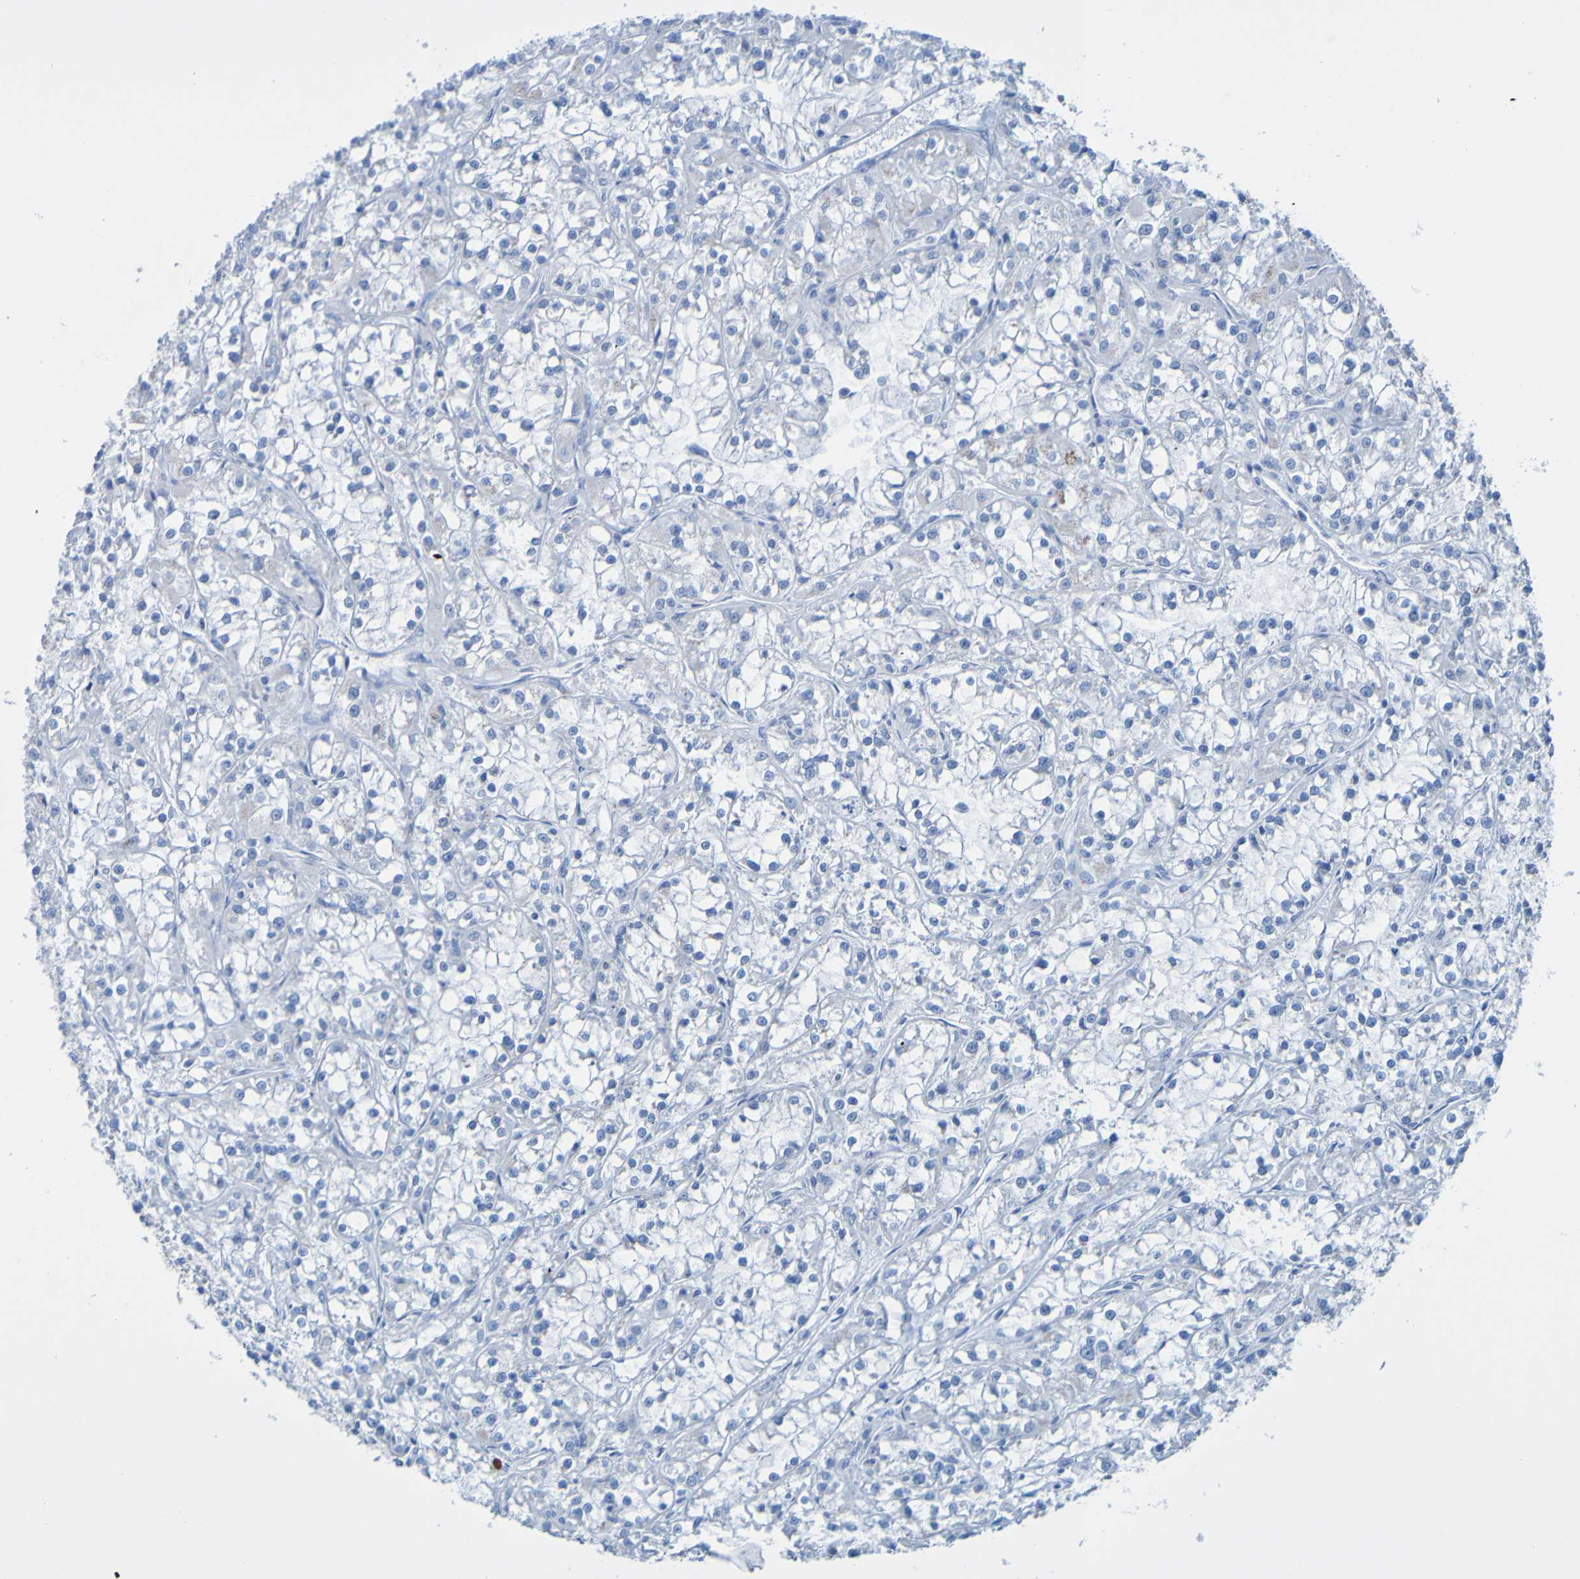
{"staining": {"intensity": "negative", "quantity": "none", "location": "none"}, "tissue": "renal cancer", "cell_type": "Tumor cells", "image_type": "cancer", "snomed": [{"axis": "morphology", "description": "Adenocarcinoma, NOS"}, {"axis": "topography", "description": "Kidney"}], "caption": "High magnification brightfield microscopy of renal cancer (adenocarcinoma) stained with DAB (3,3'-diaminobenzidine) (brown) and counterstained with hematoxylin (blue): tumor cells show no significant staining. (DAB (3,3'-diaminobenzidine) IHC visualized using brightfield microscopy, high magnification).", "gene": "ACMSD", "patient": {"sex": "female", "age": 52}}